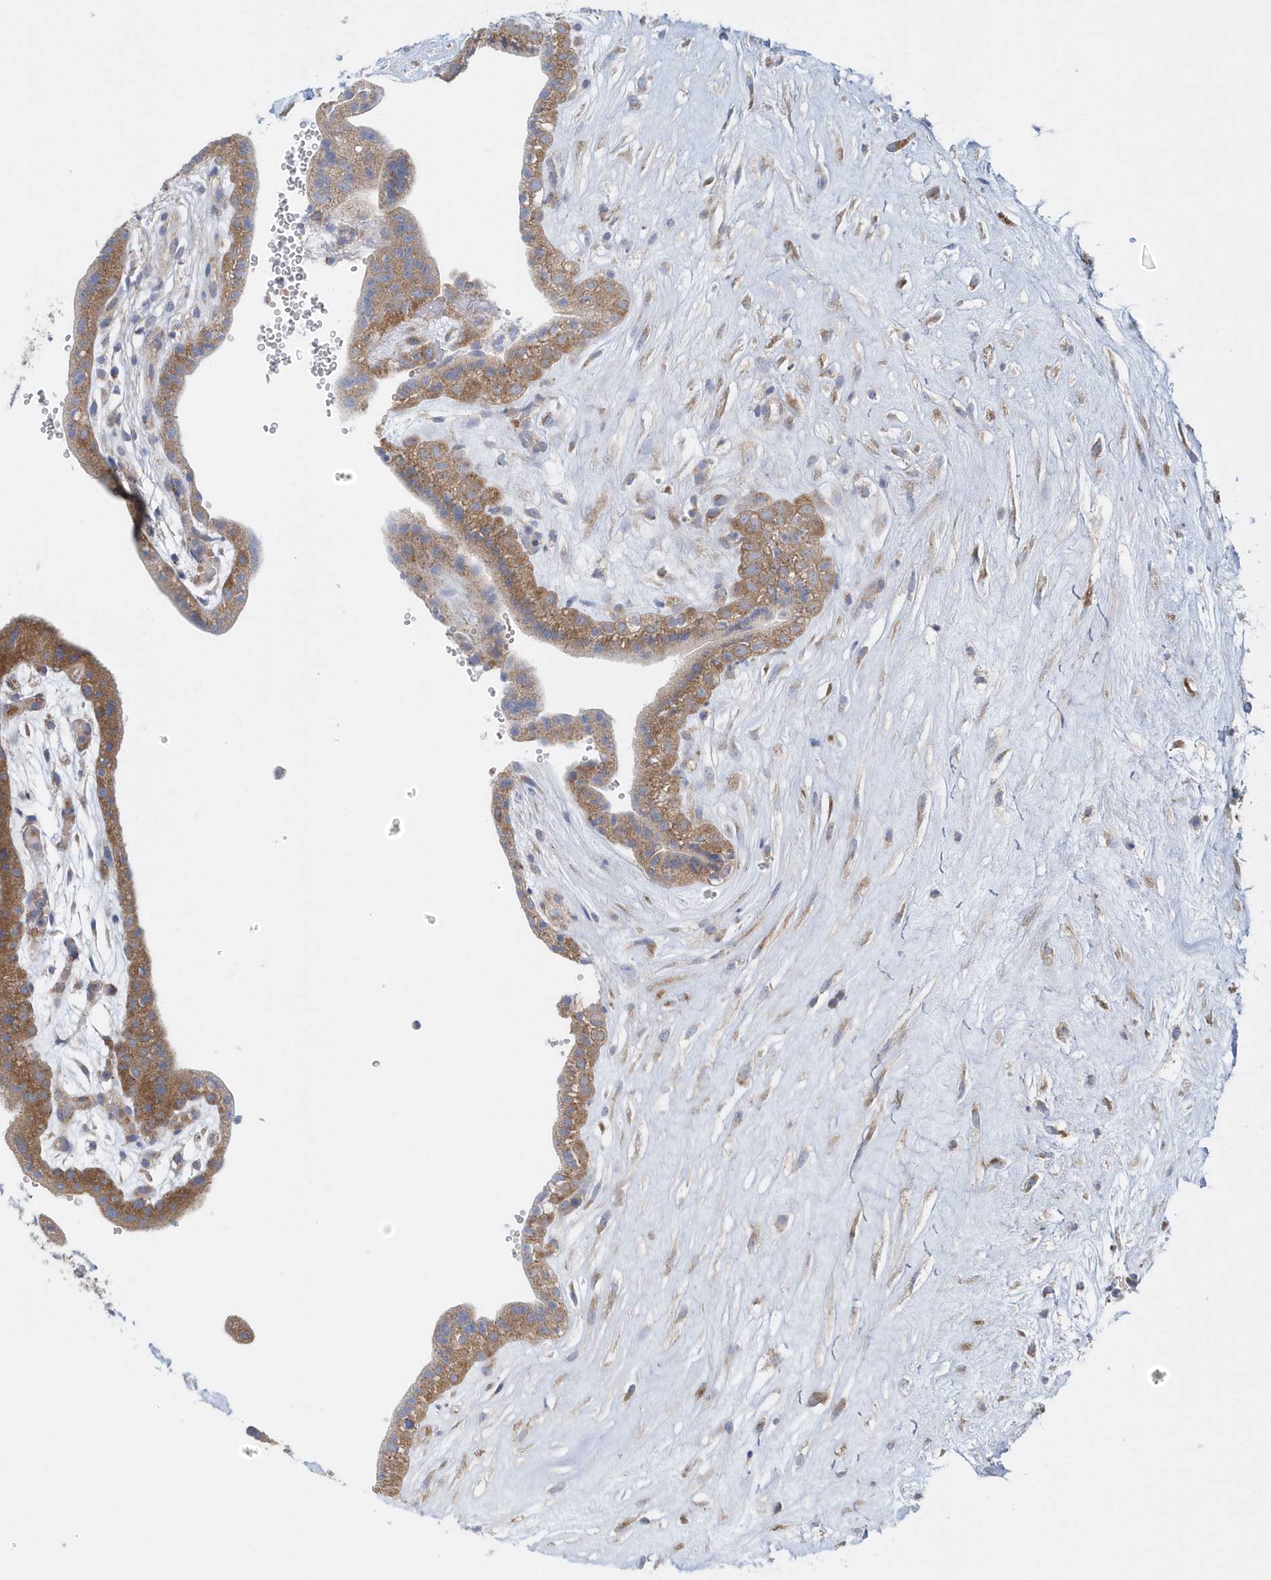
{"staining": {"intensity": "moderate", "quantity": ">75%", "location": "cytoplasmic/membranous"}, "tissue": "placenta", "cell_type": "Decidual cells", "image_type": "normal", "snomed": [{"axis": "morphology", "description": "Normal tissue, NOS"}, {"axis": "topography", "description": "Placenta"}], "caption": "DAB immunohistochemical staining of unremarkable placenta reveals moderate cytoplasmic/membranous protein staining in approximately >75% of decidual cells. Using DAB (brown) and hematoxylin (blue) stains, captured at high magnification using brightfield microscopy.", "gene": "EIF3C", "patient": {"sex": "female", "age": 18}}